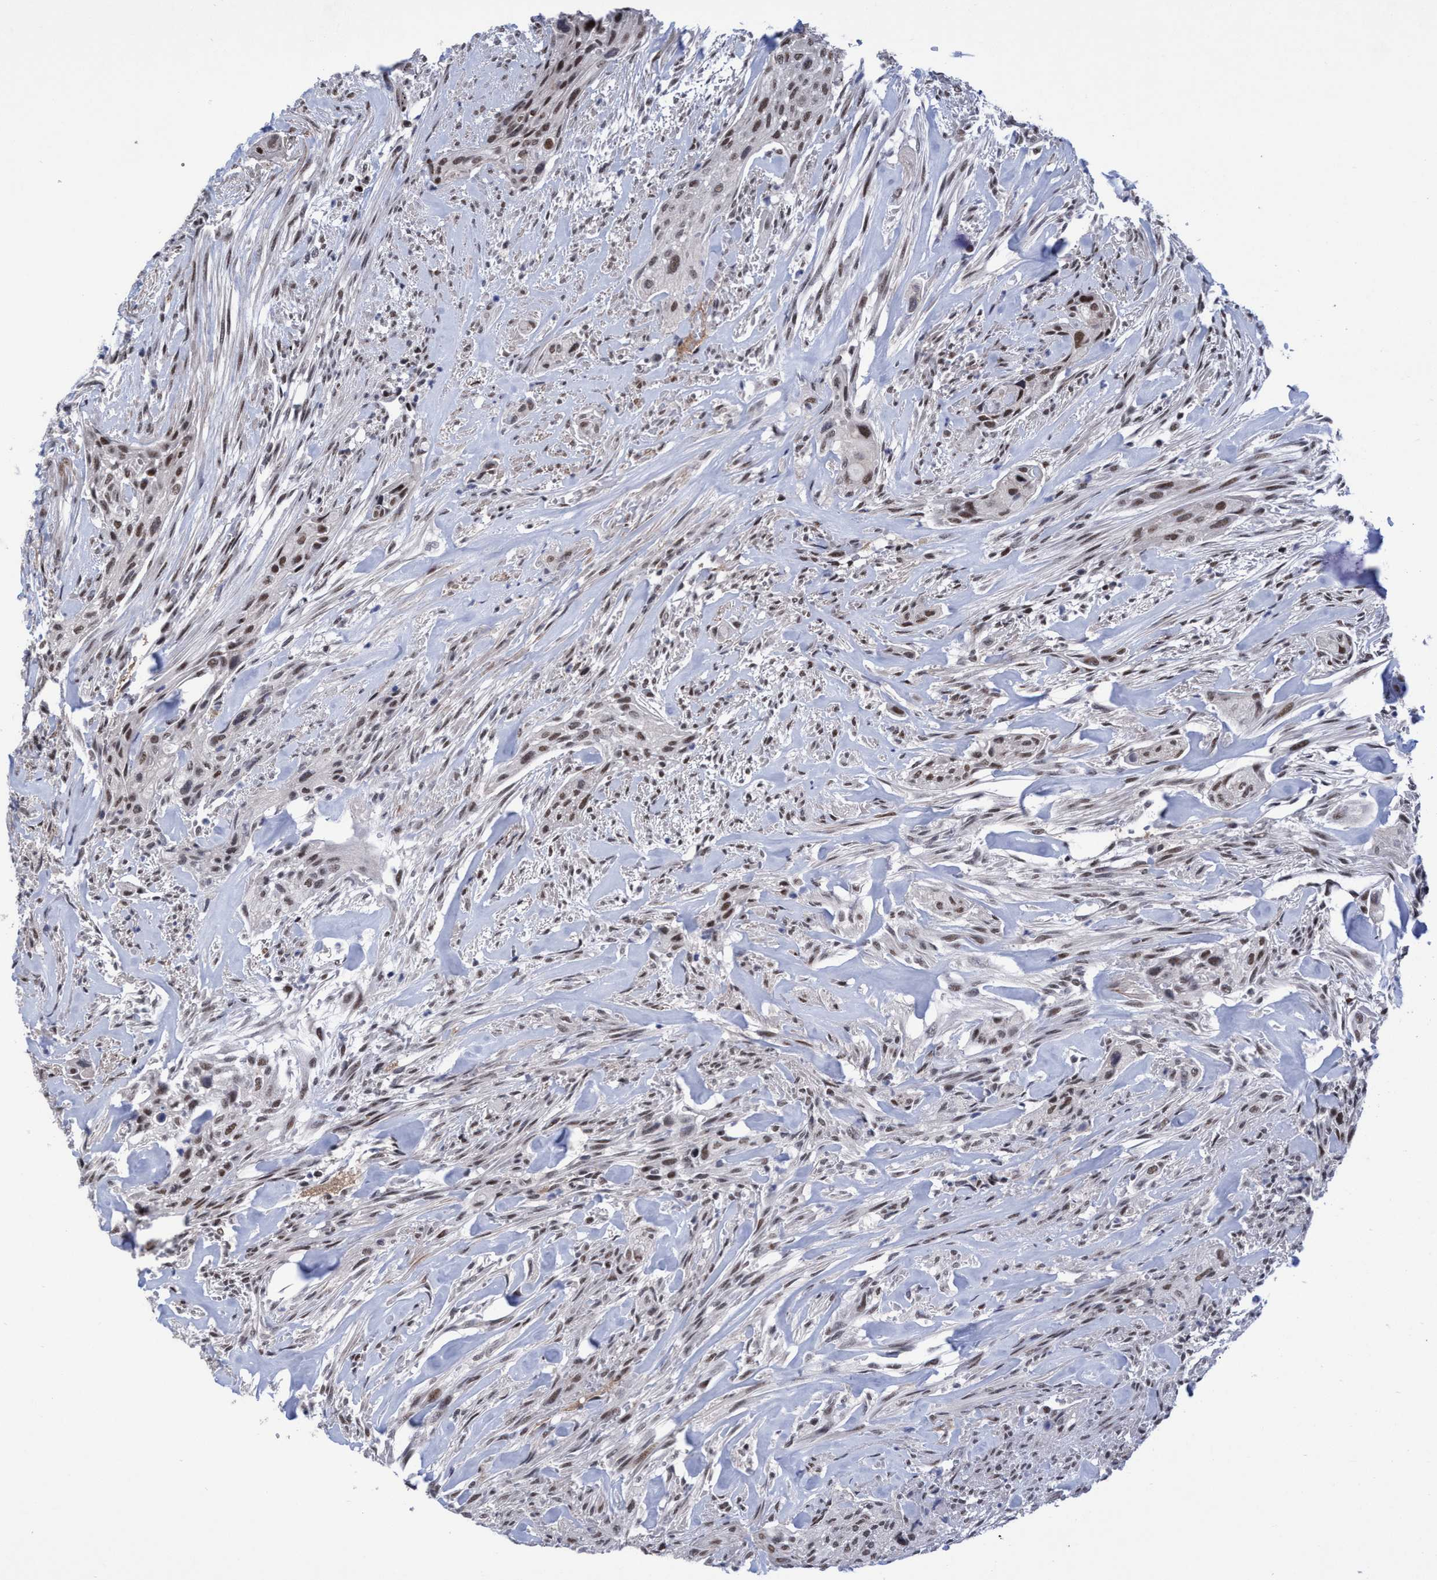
{"staining": {"intensity": "moderate", "quantity": ">75%", "location": "nuclear"}, "tissue": "urothelial cancer", "cell_type": "Tumor cells", "image_type": "cancer", "snomed": [{"axis": "morphology", "description": "Urothelial carcinoma, Low grade"}, {"axis": "morphology", "description": "Urothelial carcinoma, High grade"}, {"axis": "topography", "description": "Urinary bladder"}], "caption": "This histopathology image exhibits IHC staining of high-grade urothelial carcinoma, with medium moderate nuclear expression in about >75% of tumor cells.", "gene": "C9orf78", "patient": {"sex": "male", "age": 35}}